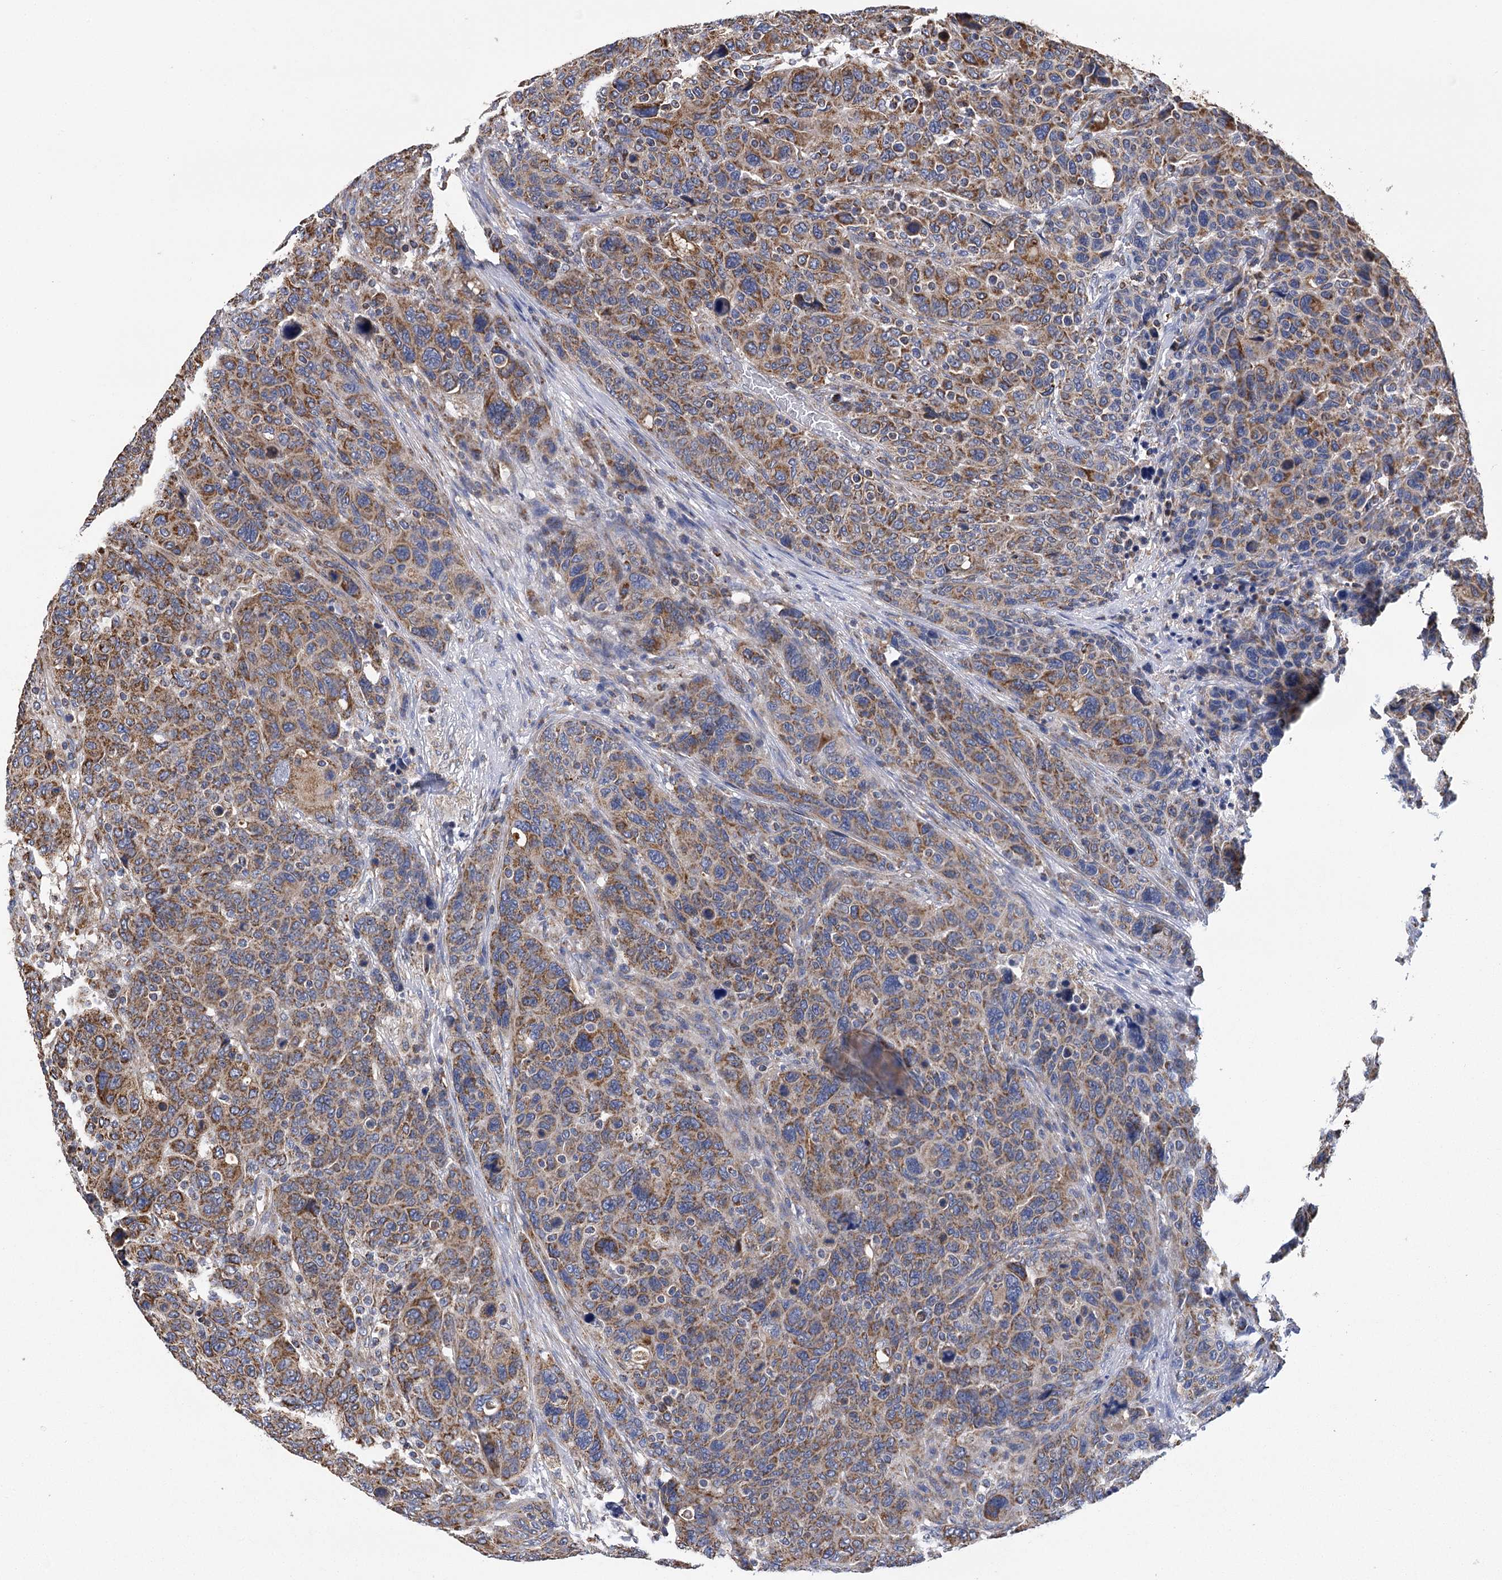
{"staining": {"intensity": "strong", "quantity": ">75%", "location": "cytoplasmic/membranous"}, "tissue": "breast cancer", "cell_type": "Tumor cells", "image_type": "cancer", "snomed": [{"axis": "morphology", "description": "Duct carcinoma"}, {"axis": "topography", "description": "Breast"}], "caption": "The image displays a brown stain indicating the presence of a protein in the cytoplasmic/membranous of tumor cells in breast cancer. The protein of interest is stained brown, and the nuclei are stained in blue (DAB (3,3'-diaminobenzidine) IHC with brightfield microscopy, high magnification).", "gene": "CCDC73", "patient": {"sex": "female", "age": 37}}